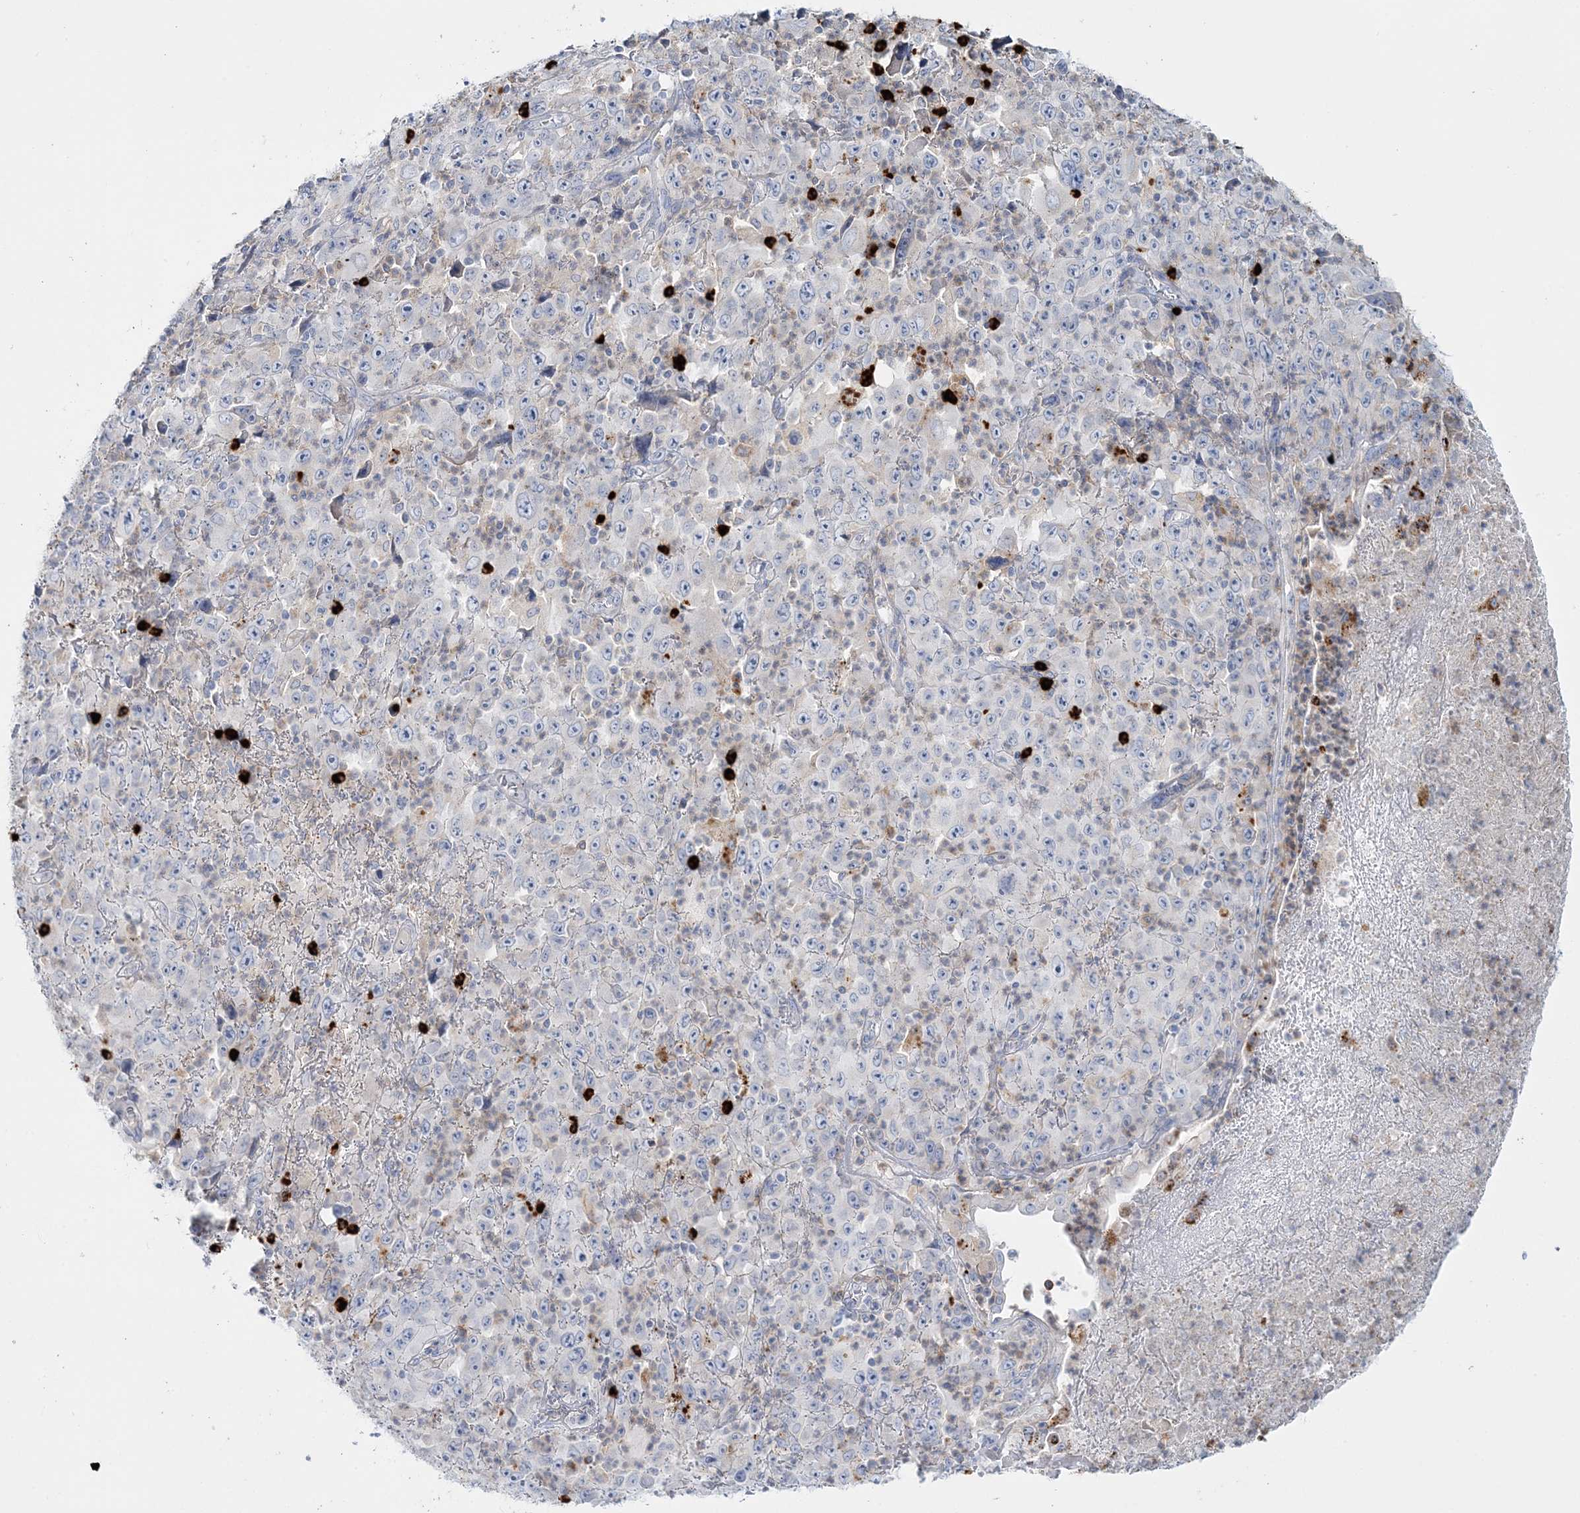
{"staining": {"intensity": "negative", "quantity": "none", "location": "none"}, "tissue": "melanoma", "cell_type": "Tumor cells", "image_type": "cancer", "snomed": [{"axis": "morphology", "description": "Malignant melanoma, Metastatic site"}, {"axis": "topography", "description": "Skin"}], "caption": "Immunohistochemistry (IHC) image of neoplastic tissue: human malignant melanoma (metastatic site) stained with DAB shows no significant protein staining in tumor cells. (DAB IHC, high magnification).", "gene": "WDSUB1", "patient": {"sex": "female", "age": 56}}